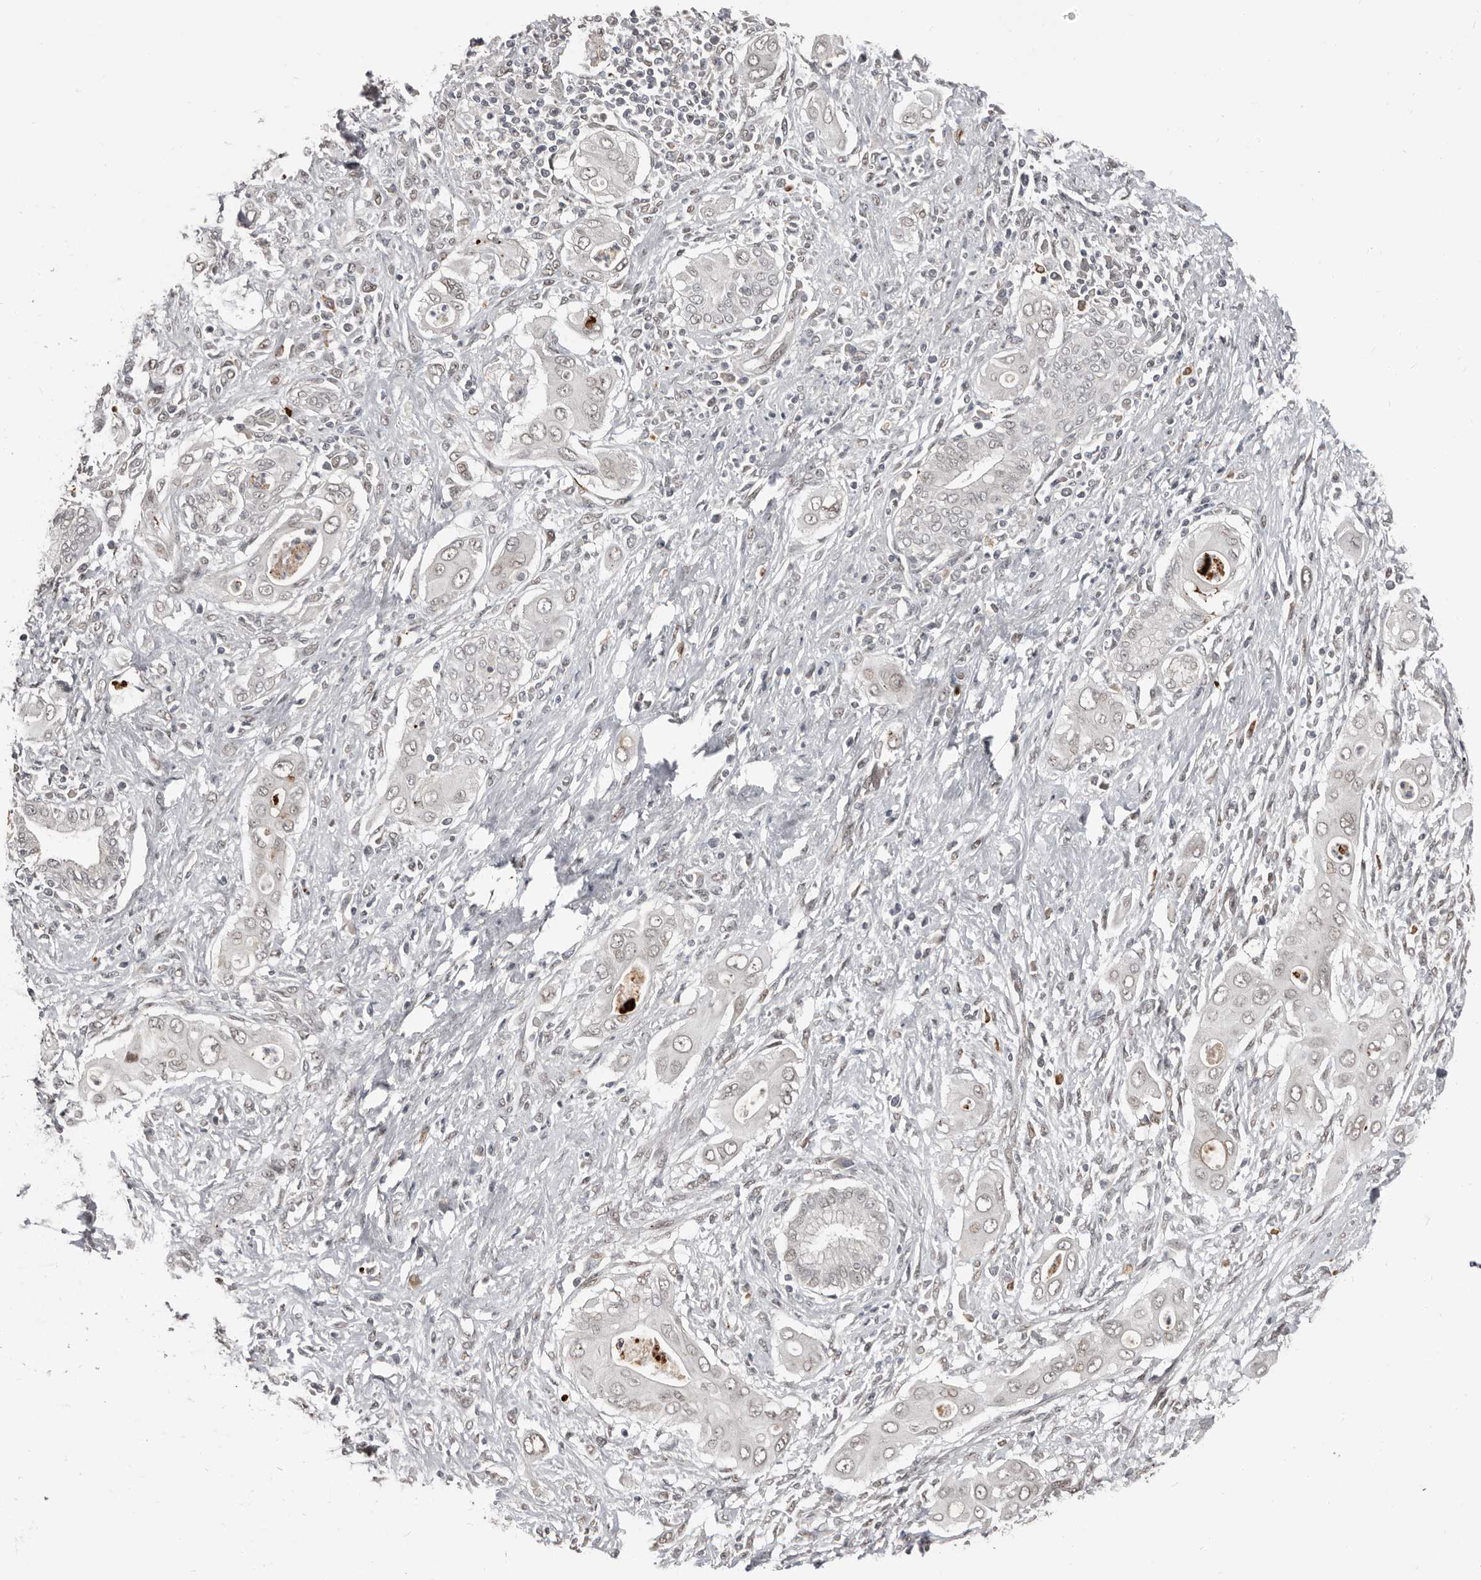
{"staining": {"intensity": "moderate", "quantity": "<25%", "location": "cytoplasmic/membranous"}, "tissue": "pancreatic cancer", "cell_type": "Tumor cells", "image_type": "cancer", "snomed": [{"axis": "morphology", "description": "Adenocarcinoma, NOS"}, {"axis": "topography", "description": "Pancreas"}], "caption": "High-power microscopy captured an IHC photomicrograph of pancreatic cancer, revealing moderate cytoplasmic/membranous positivity in approximately <25% of tumor cells.", "gene": "APOL6", "patient": {"sex": "male", "age": 58}}